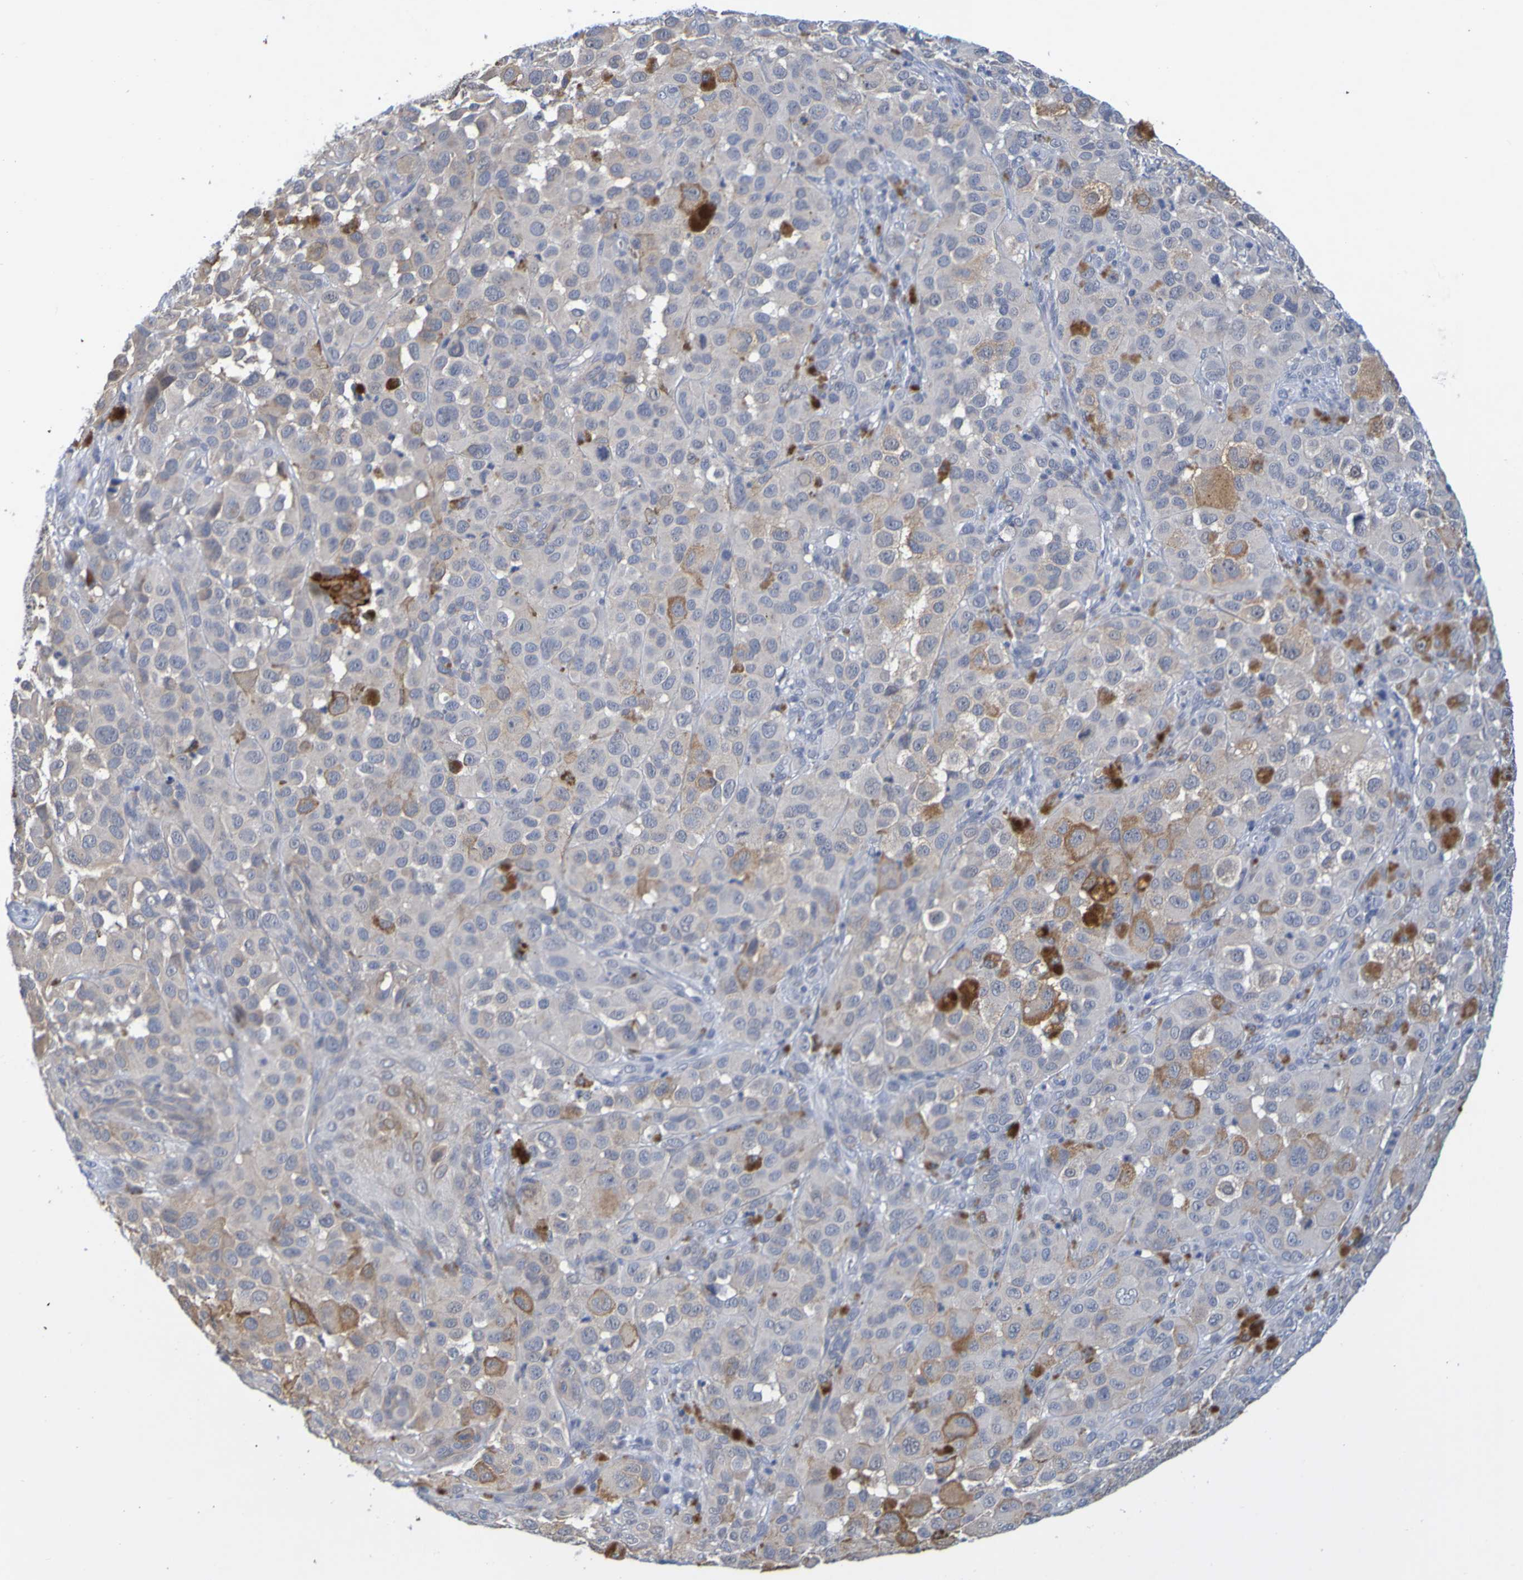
{"staining": {"intensity": "negative", "quantity": "none", "location": "none"}, "tissue": "melanoma", "cell_type": "Tumor cells", "image_type": "cancer", "snomed": [{"axis": "morphology", "description": "Malignant melanoma, NOS"}, {"axis": "topography", "description": "Skin"}], "caption": "IHC of malignant melanoma shows no staining in tumor cells.", "gene": "ENDOU", "patient": {"sex": "male", "age": 96}}